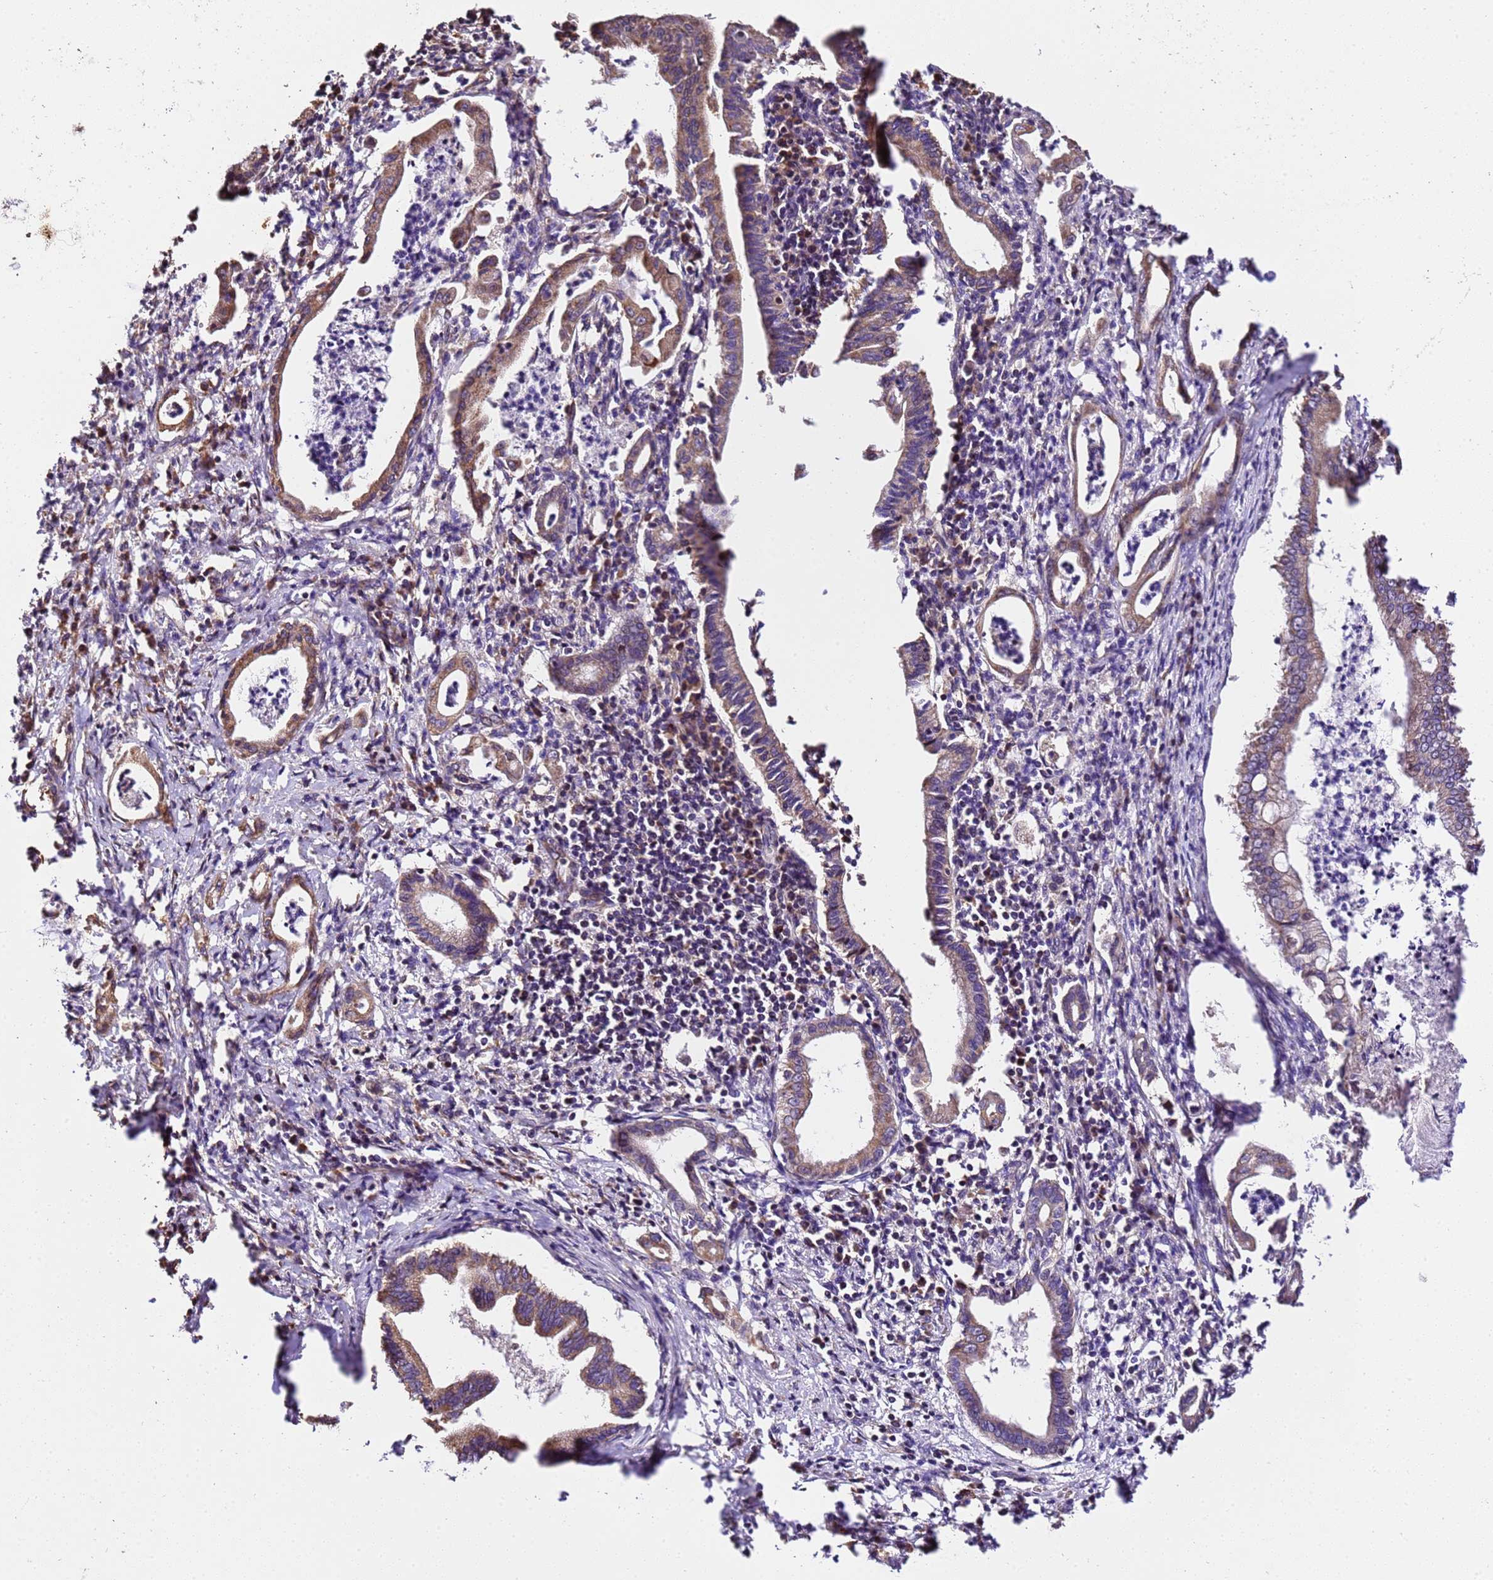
{"staining": {"intensity": "moderate", "quantity": ">75%", "location": "cytoplasmic/membranous"}, "tissue": "pancreatic cancer", "cell_type": "Tumor cells", "image_type": "cancer", "snomed": [{"axis": "morphology", "description": "Adenocarcinoma, NOS"}, {"axis": "topography", "description": "Pancreas"}], "caption": "A photomicrograph showing moderate cytoplasmic/membranous positivity in about >75% of tumor cells in pancreatic cancer (adenocarcinoma), as visualized by brown immunohistochemical staining.", "gene": "LRRIQ1", "patient": {"sex": "female", "age": 55}}